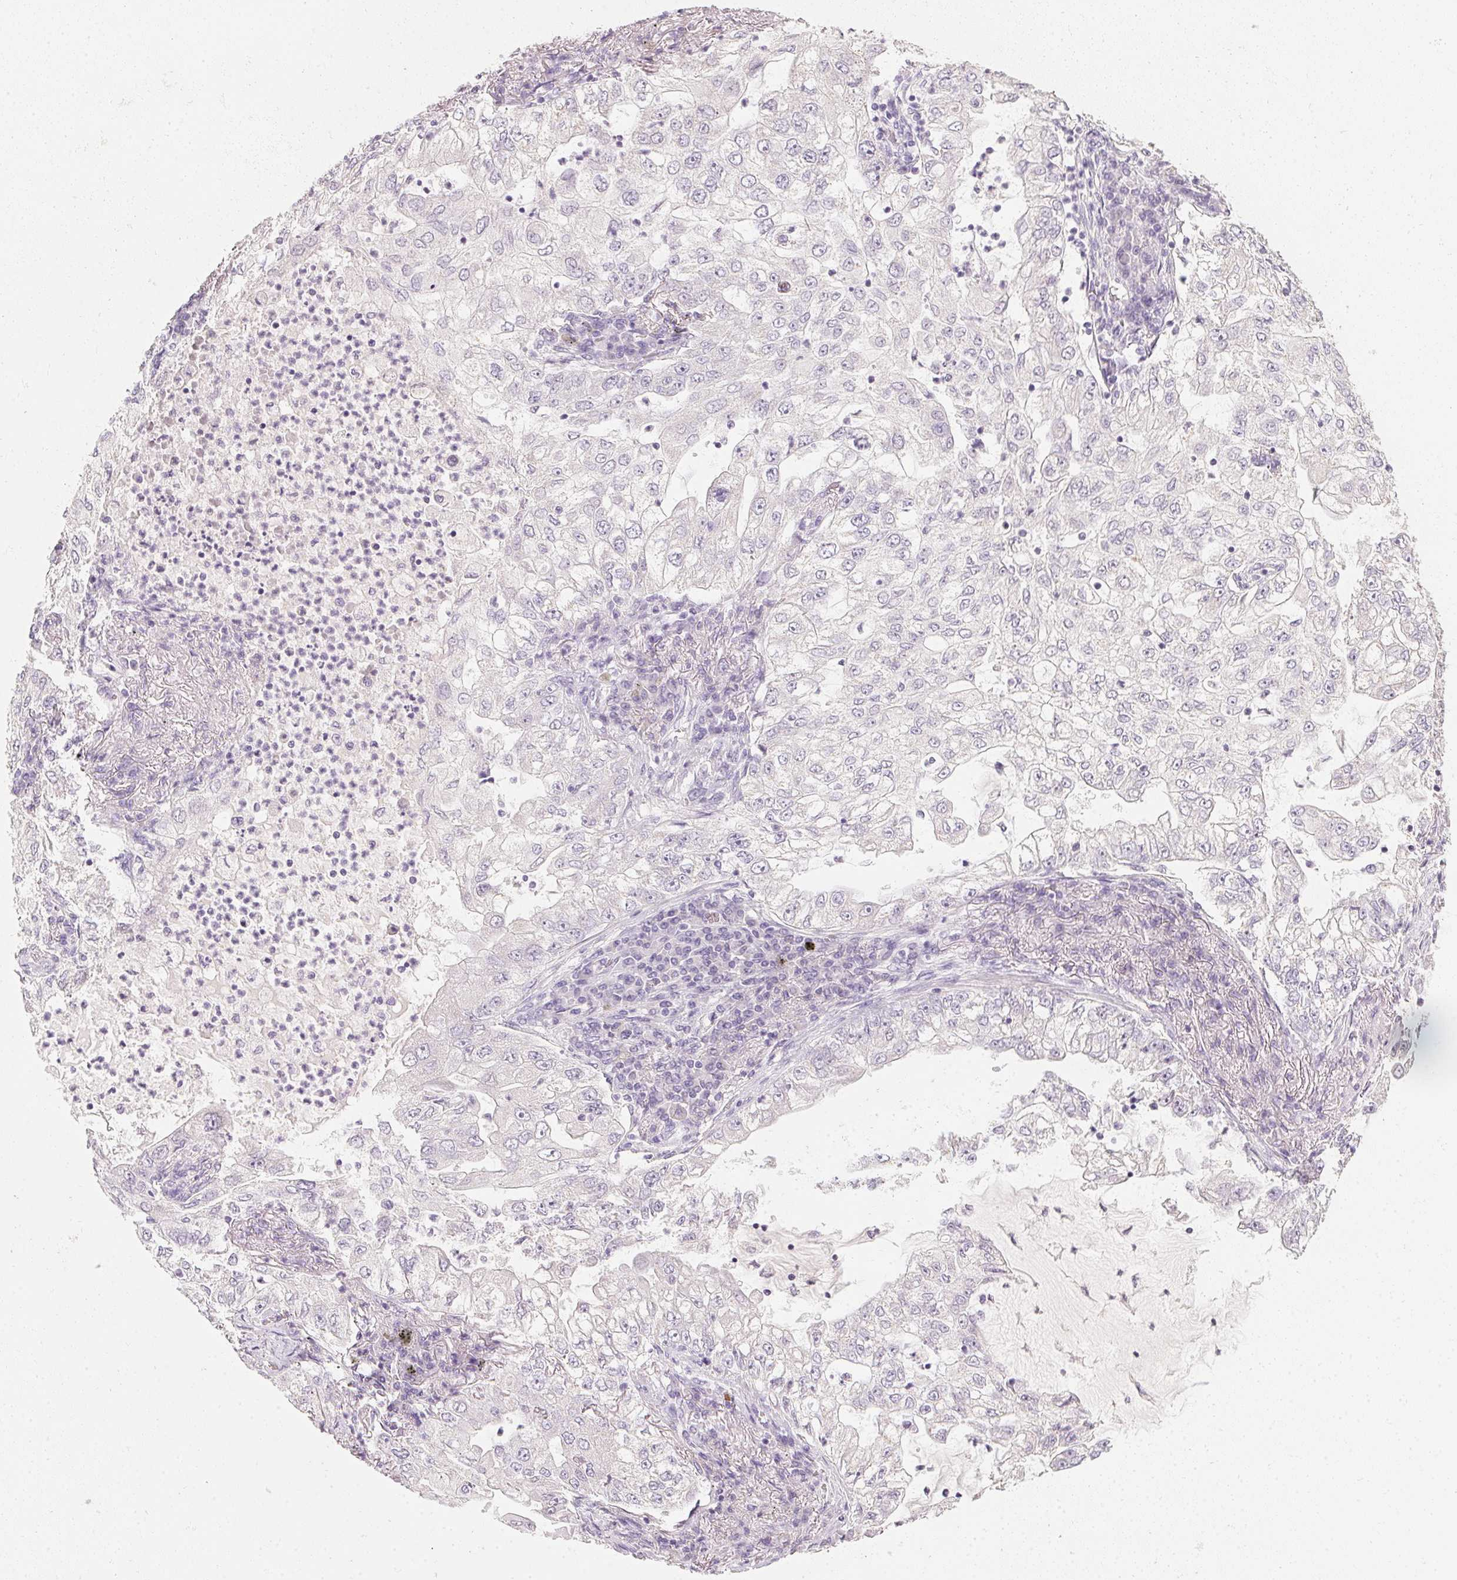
{"staining": {"intensity": "negative", "quantity": "none", "location": "none"}, "tissue": "lung cancer", "cell_type": "Tumor cells", "image_type": "cancer", "snomed": [{"axis": "morphology", "description": "Adenocarcinoma, NOS"}, {"axis": "topography", "description": "Lung"}], "caption": "This is a micrograph of IHC staining of lung adenocarcinoma, which shows no expression in tumor cells.", "gene": "TMEM72", "patient": {"sex": "female", "age": 73}}